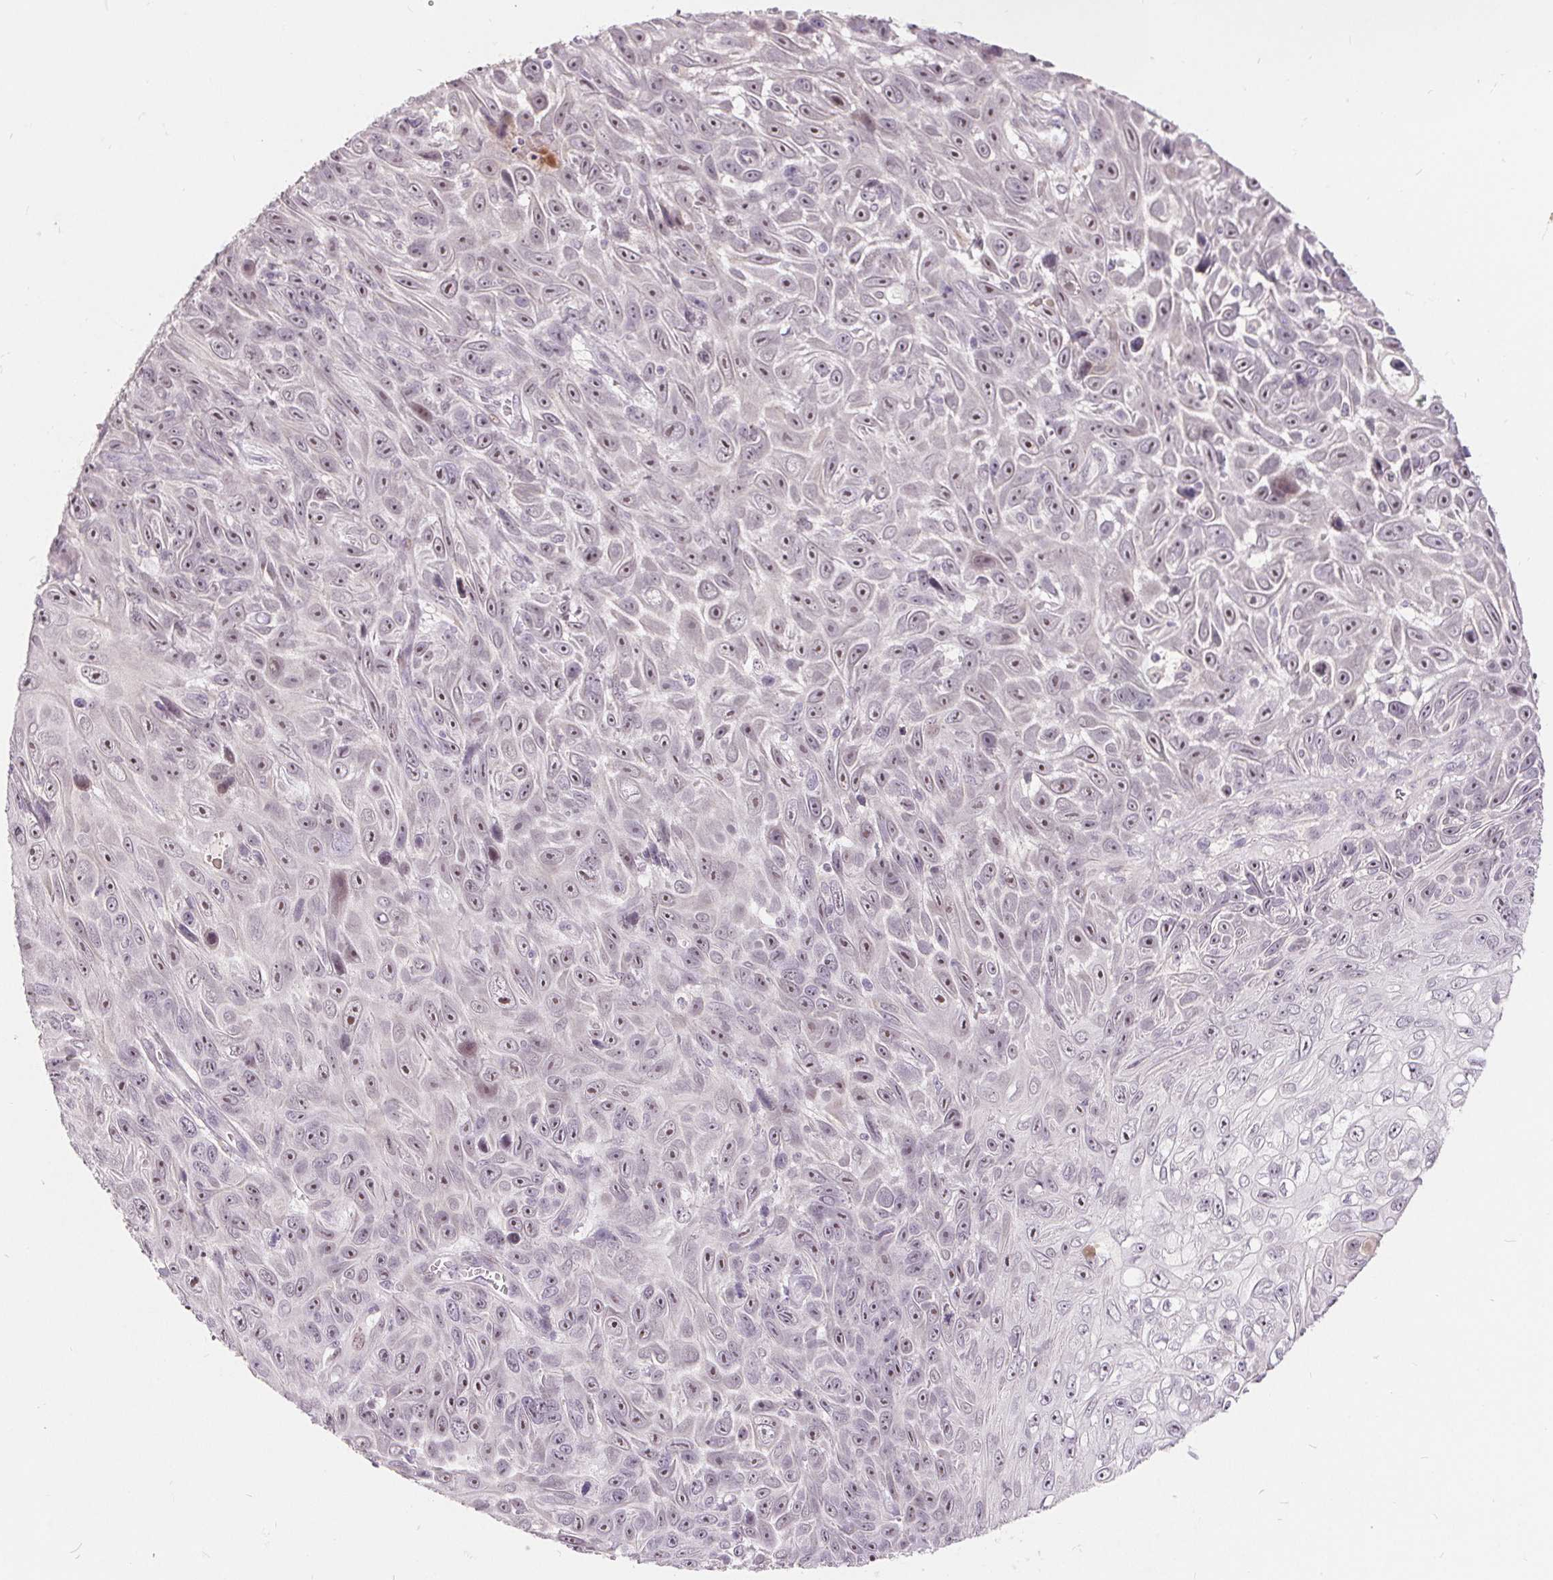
{"staining": {"intensity": "weak", "quantity": "<25%", "location": "nuclear"}, "tissue": "skin cancer", "cell_type": "Tumor cells", "image_type": "cancer", "snomed": [{"axis": "morphology", "description": "Squamous cell carcinoma, NOS"}, {"axis": "topography", "description": "Skin"}], "caption": "DAB (3,3'-diaminobenzidine) immunohistochemical staining of human squamous cell carcinoma (skin) demonstrates no significant staining in tumor cells.", "gene": "NRG2", "patient": {"sex": "male", "age": 82}}